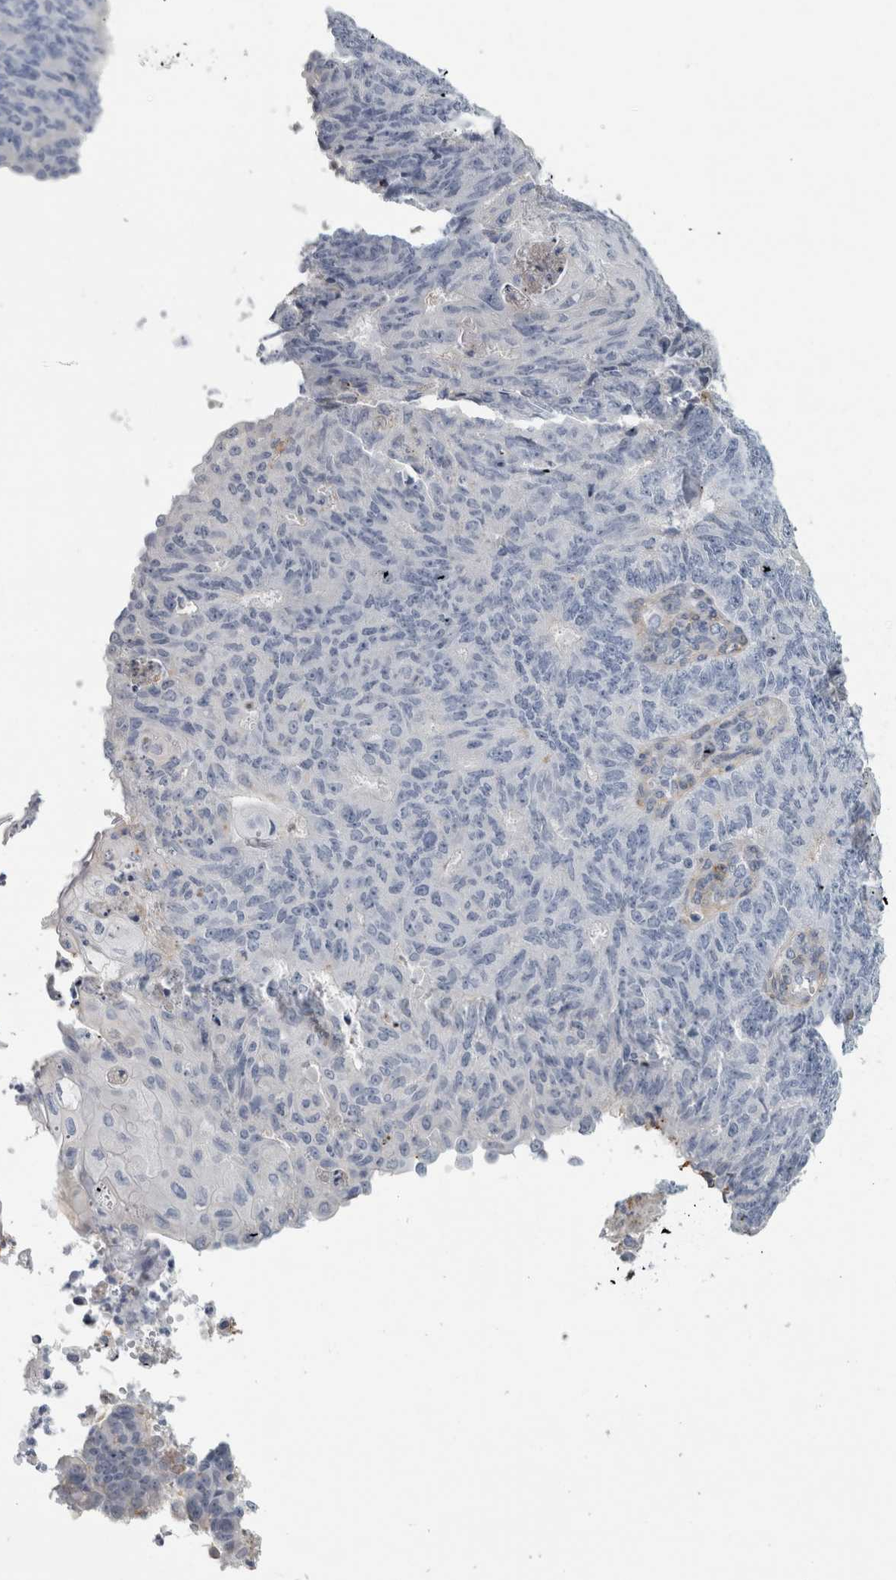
{"staining": {"intensity": "negative", "quantity": "none", "location": "none"}, "tissue": "endometrial cancer", "cell_type": "Tumor cells", "image_type": "cancer", "snomed": [{"axis": "morphology", "description": "Adenocarcinoma, NOS"}, {"axis": "topography", "description": "Endometrium"}], "caption": "Tumor cells show no significant protein expression in adenocarcinoma (endometrial).", "gene": "DNAJC24", "patient": {"sex": "female", "age": 32}}